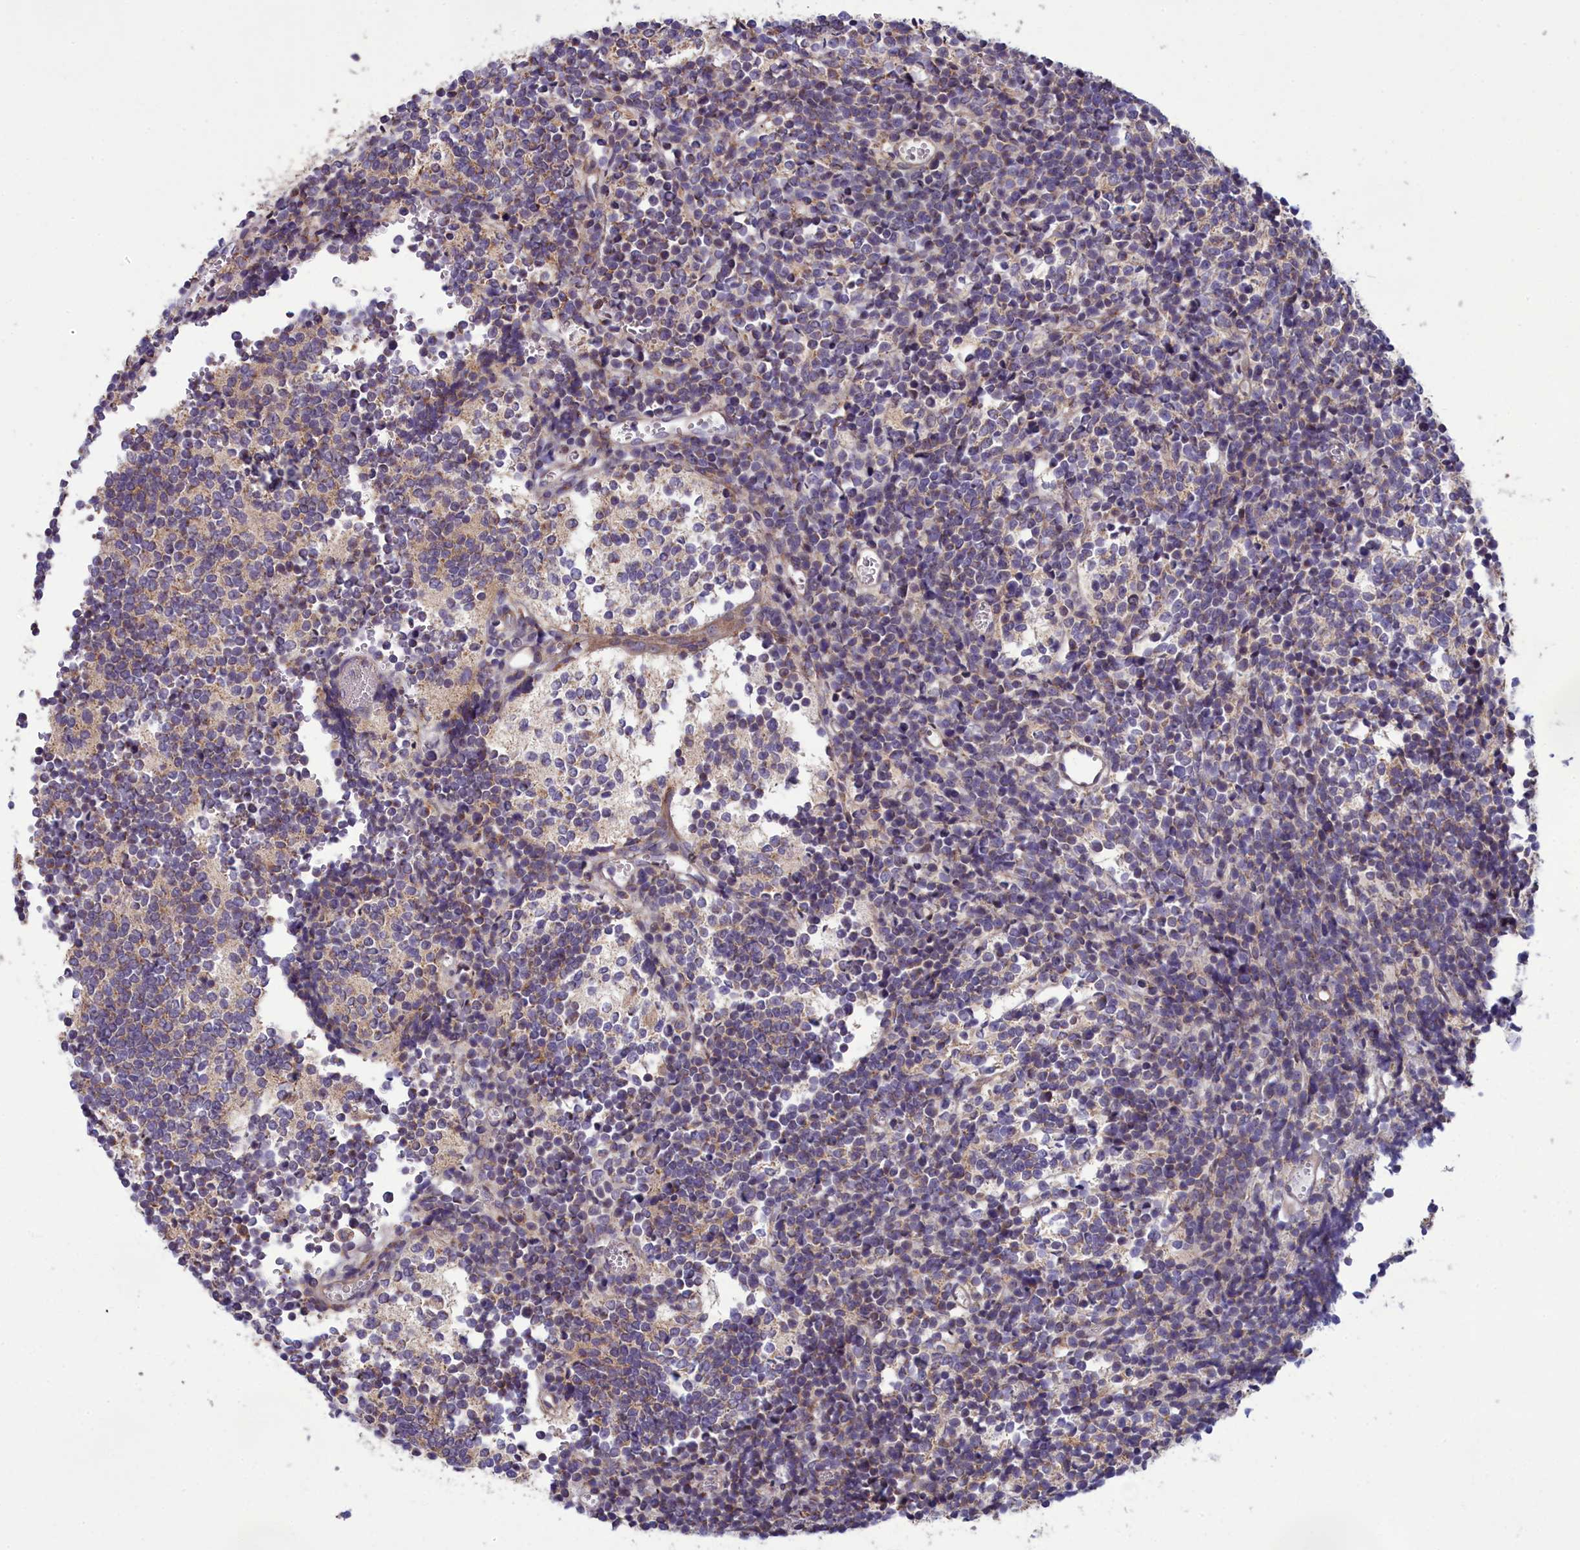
{"staining": {"intensity": "weak", "quantity": "<25%", "location": "cytoplasmic/membranous"}, "tissue": "glioma", "cell_type": "Tumor cells", "image_type": "cancer", "snomed": [{"axis": "morphology", "description": "Glioma, malignant, Low grade"}, {"axis": "topography", "description": "Brain"}], "caption": "This is an IHC histopathology image of malignant glioma (low-grade). There is no positivity in tumor cells.", "gene": "BLTP2", "patient": {"sex": "female", "age": 1}}